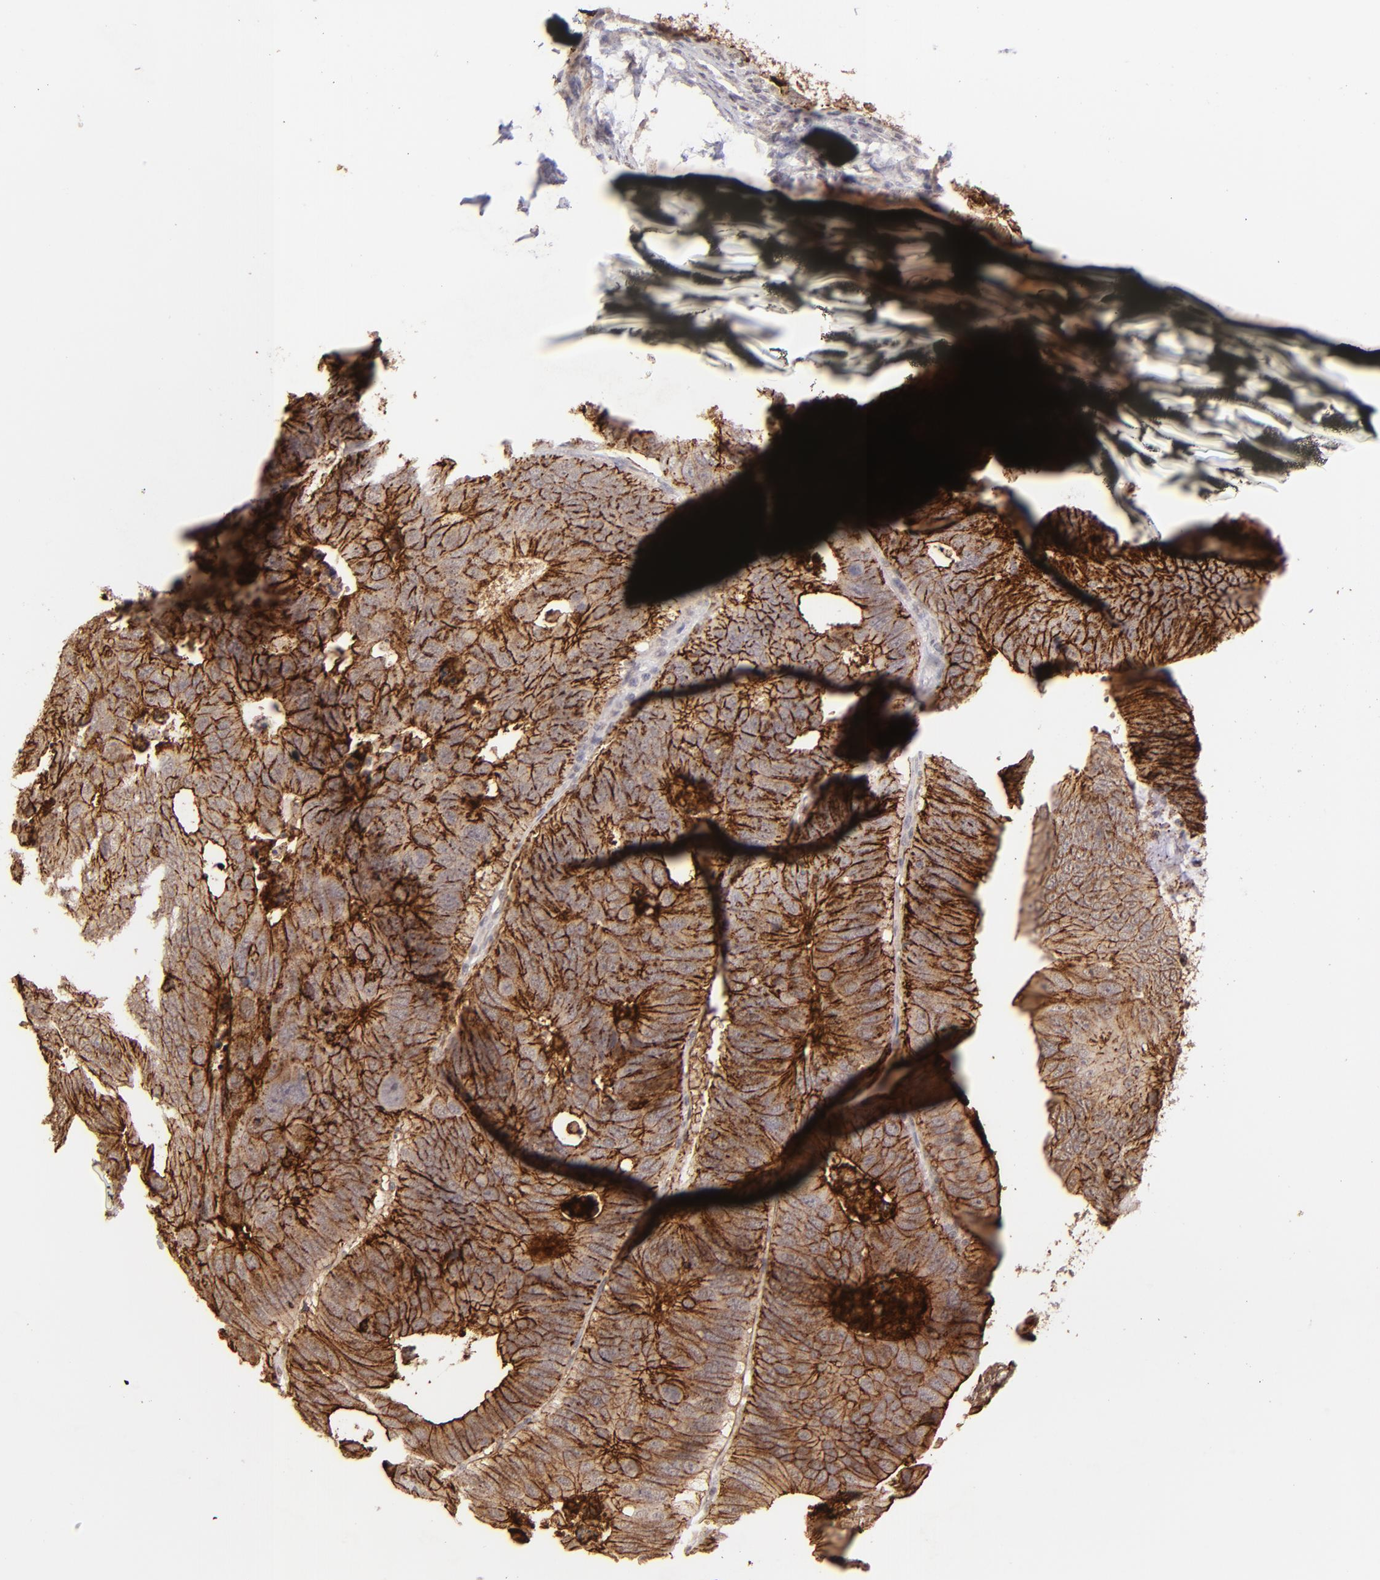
{"staining": {"intensity": "moderate", "quantity": ">75%", "location": "cytoplasmic/membranous"}, "tissue": "colorectal cancer", "cell_type": "Tumor cells", "image_type": "cancer", "snomed": [{"axis": "morphology", "description": "Adenocarcinoma, NOS"}, {"axis": "topography", "description": "Colon"}], "caption": "DAB (3,3'-diaminobenzidine) immunohistochemical staining of human colorectal cancer reveals moderate cytoplasmic/membranous protein staining in approximately >75% of tumor cells.", "gene": "CLDN1", "patient": {"sex": "female", "age": 55}}